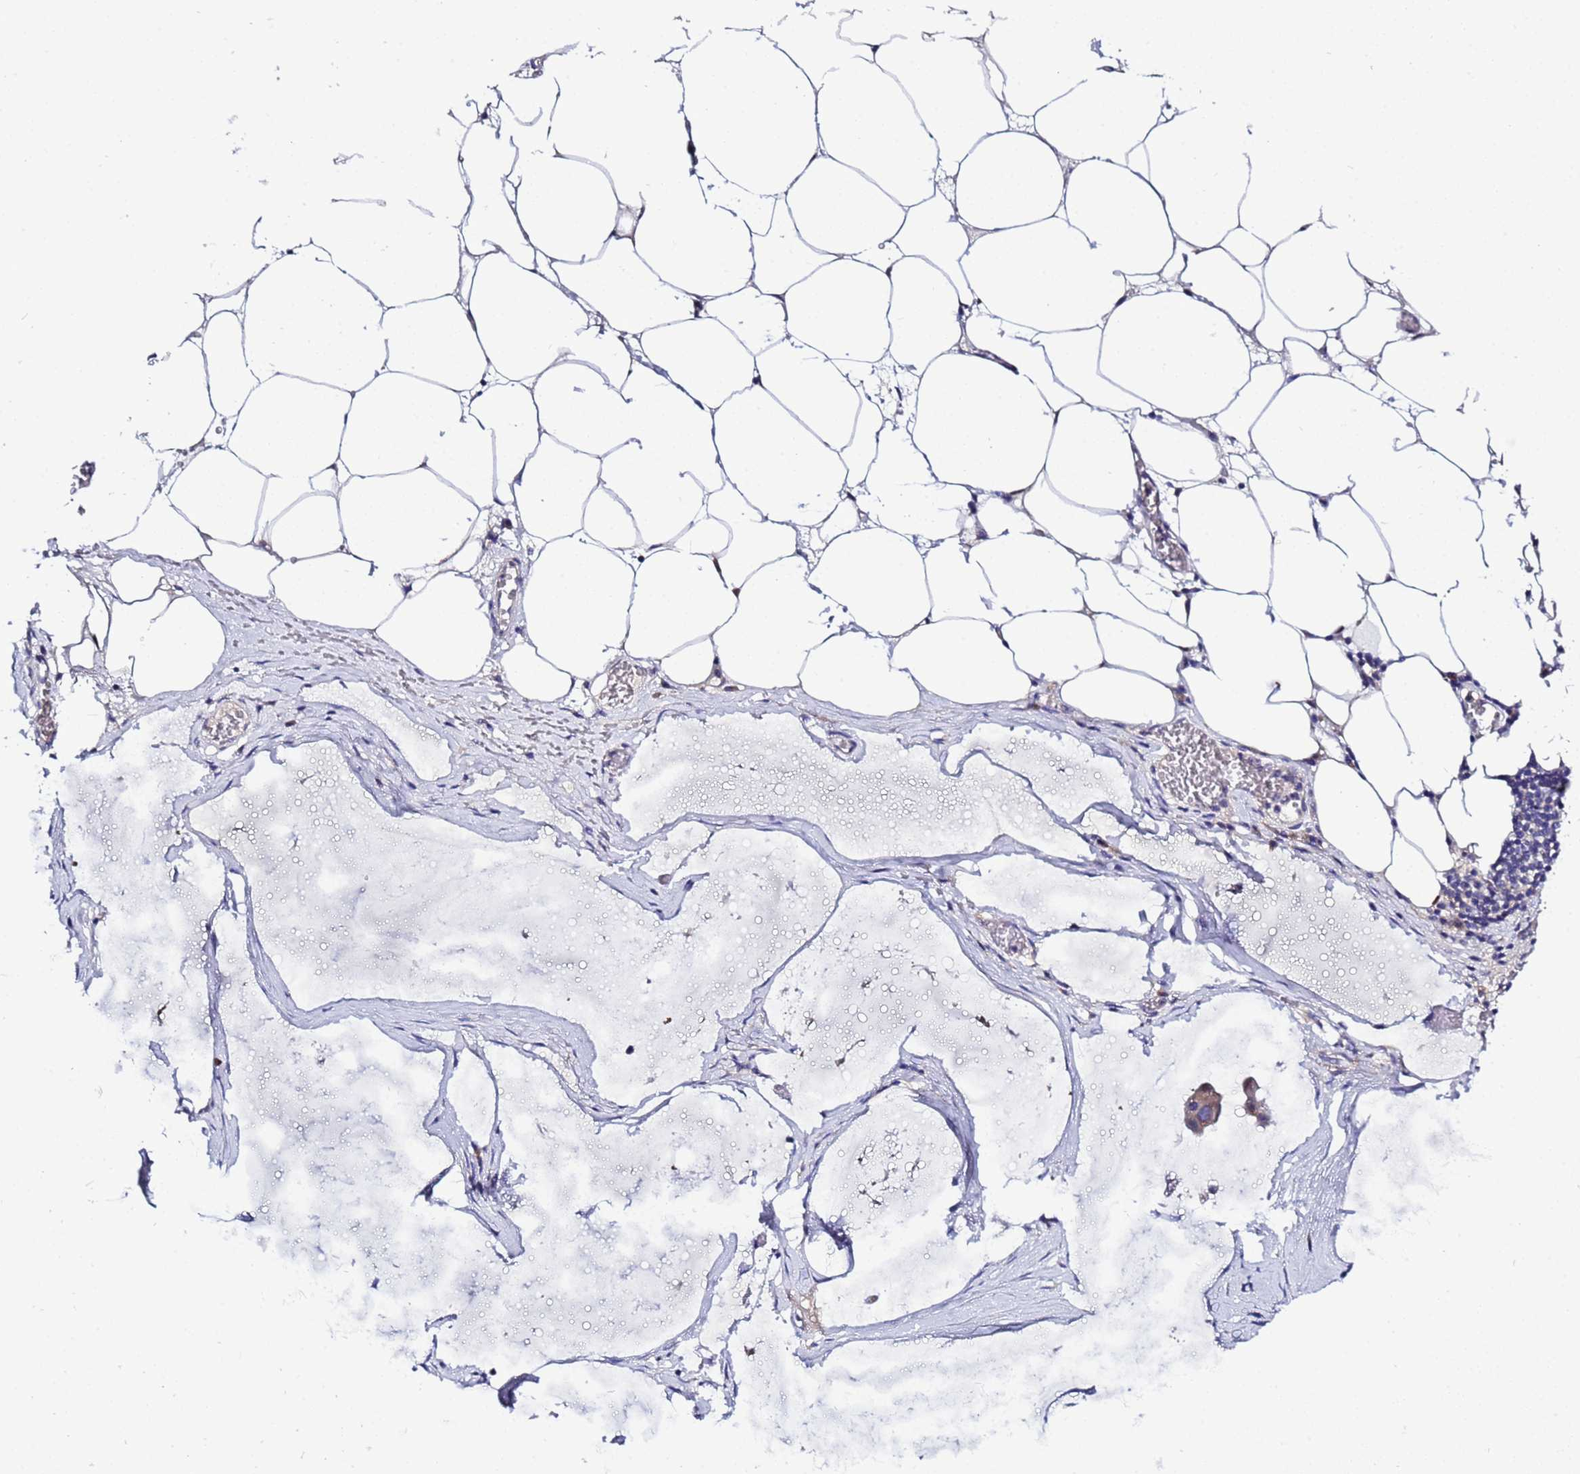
{"staining": {"intensity": "weak", "quantity": "<25%", "location": "cytoplasmic/membranous"}, "tissue": "ovarian cancer", "cell_type": "Tumor cells", "image_type": "cancer", "snomed": [{"axis": "morphology", "description": "Cystadenocarcinoma, mucinous, NOS"}, {"axis": "topography", "description": "Ovary"}], "caption": "The image exhibits no staining of tumor cells in ovarian cancer (mucinous cystadenocarcinoma). (DAB immunohistochemistry with hematoxylin counter stain).", "gene": "RC3H2", "patient": {"sex": "female", "age": 73}}